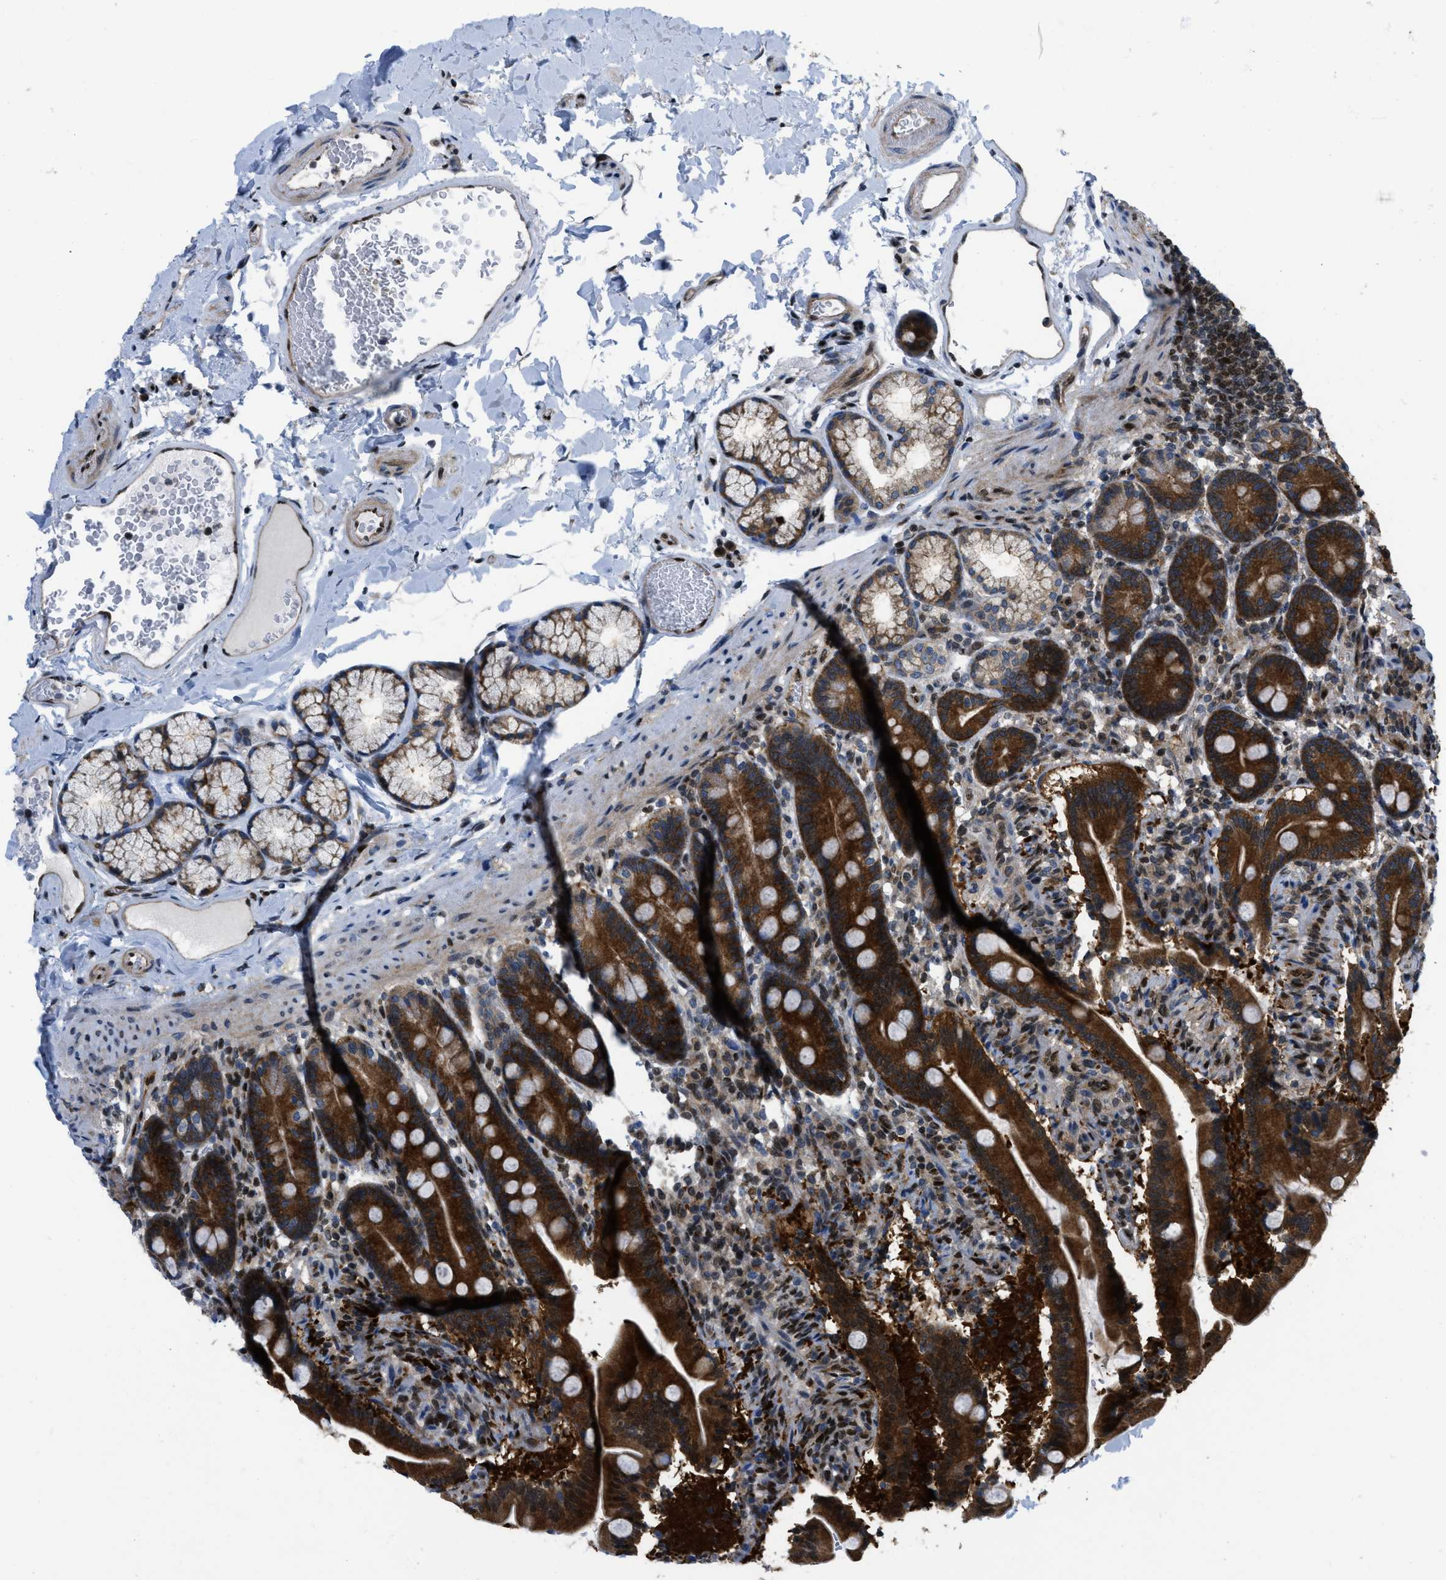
{"staining": {"intensity": "strong", "quantity": ">75%", "location": "cytoplasmic/membranous"}, "tissue": "duodenum", "cell_type": "Glandular cells", "image_type": "normal", "snomed": [{"axis": "morphology", "description": "Normal tissue, NOS"}, {"axis": "topography", "description": "Duodenum"}], "caption": "The image exhibits staining of benign duodenum, revealing strong cytoplasmic/membranous protein expression (brown color) within glandular cells.", "gene": "PPP2CB", "patient": {"sex": "male", "age": 54}}